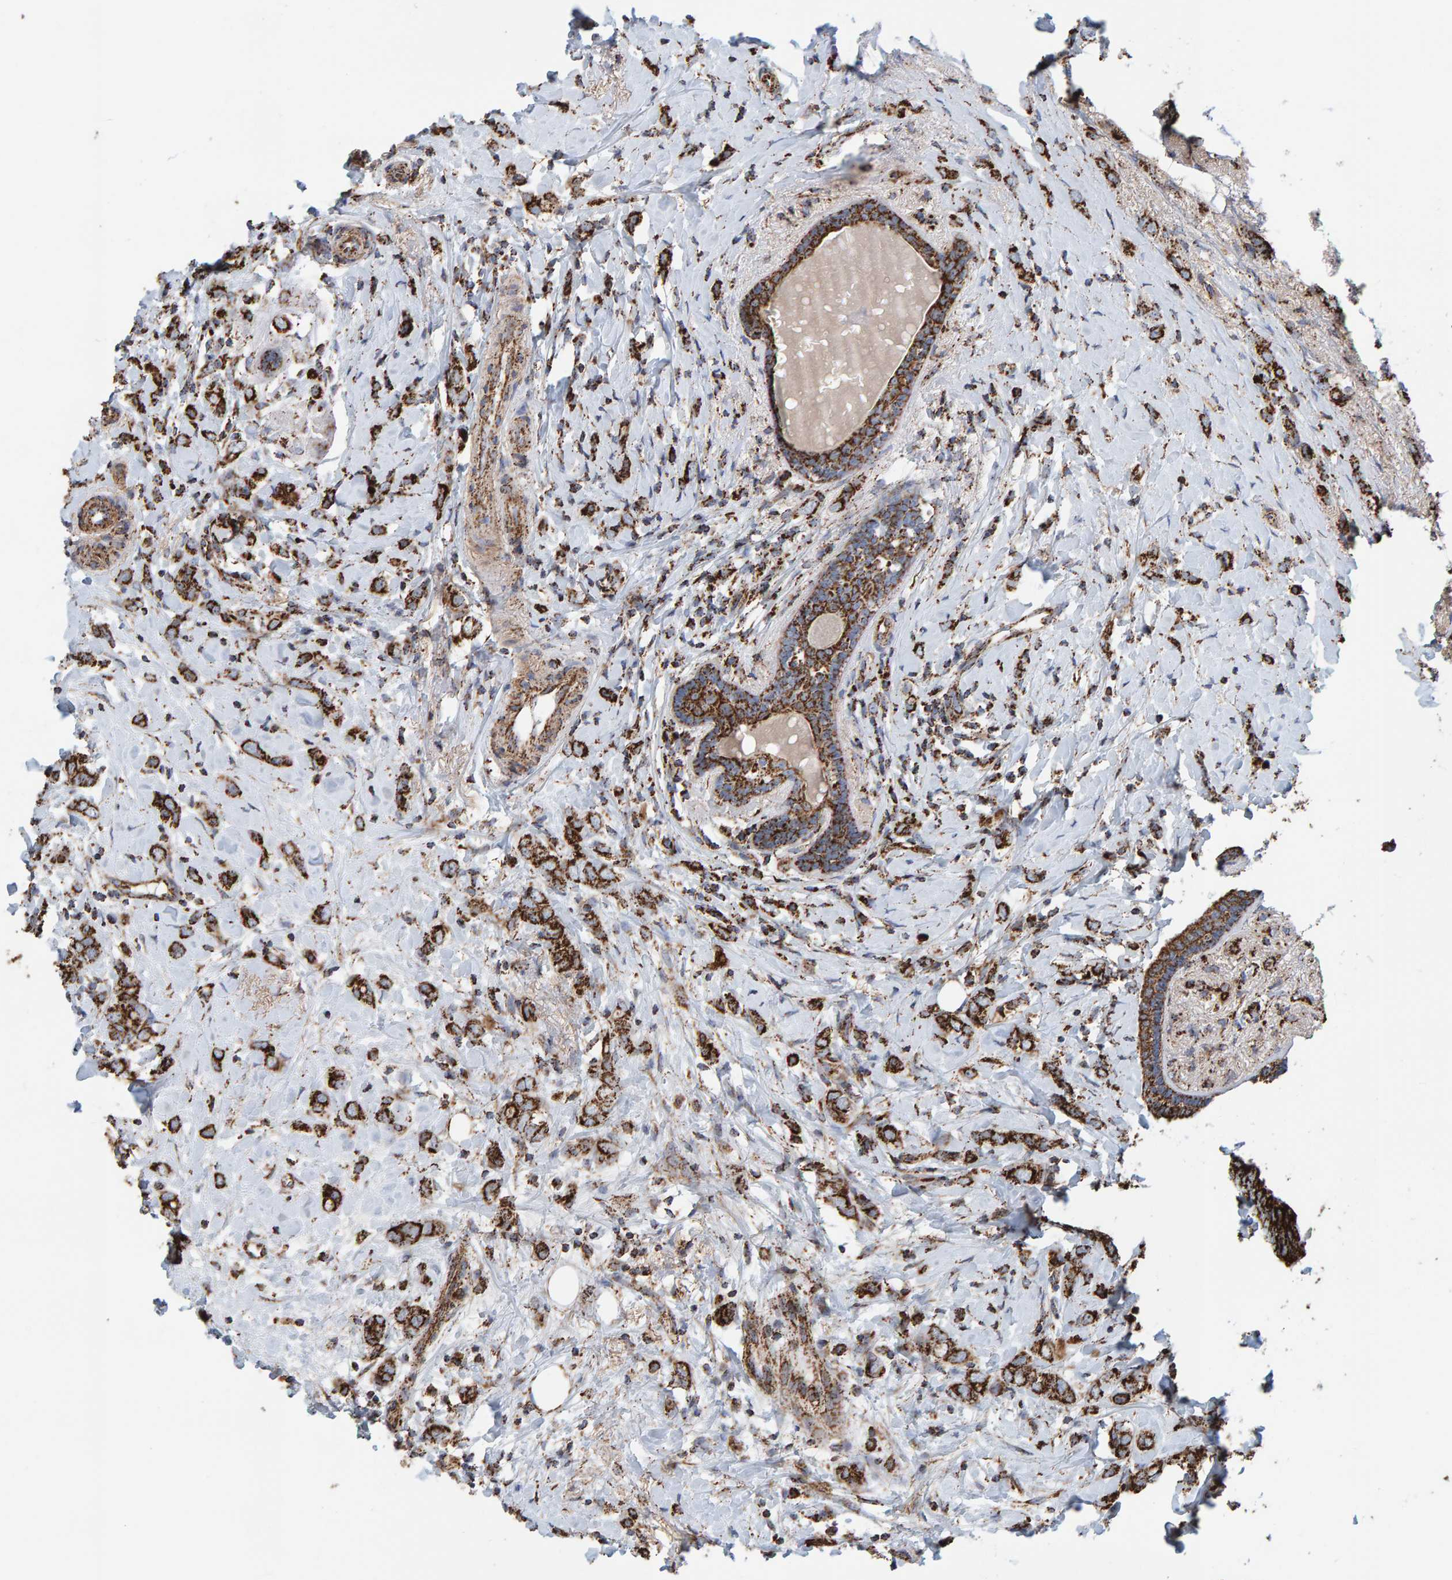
{"staining": {"intensity": "strong", "quantity": ">75%", "location": "cytoplasmic/membranous"}, "tissue": "breast cancer", "cell_type": "Tumor cells", "image_type": "cancer", "snomed": [{"axis": "morphology", "description": "Normal tissue, NOS"}, {"axis": "morphology", "description": "Lobular carcinoma"}, {"axis": "topography", "description": "Breast"}], "caption": "A brown stain highlights strong cytoplasmic/membranous expression of a protein in lobular carcinoma (breast) tumor cells.", "gene": "MRPL45", "patient": {"sex": "female", "age": 47}}